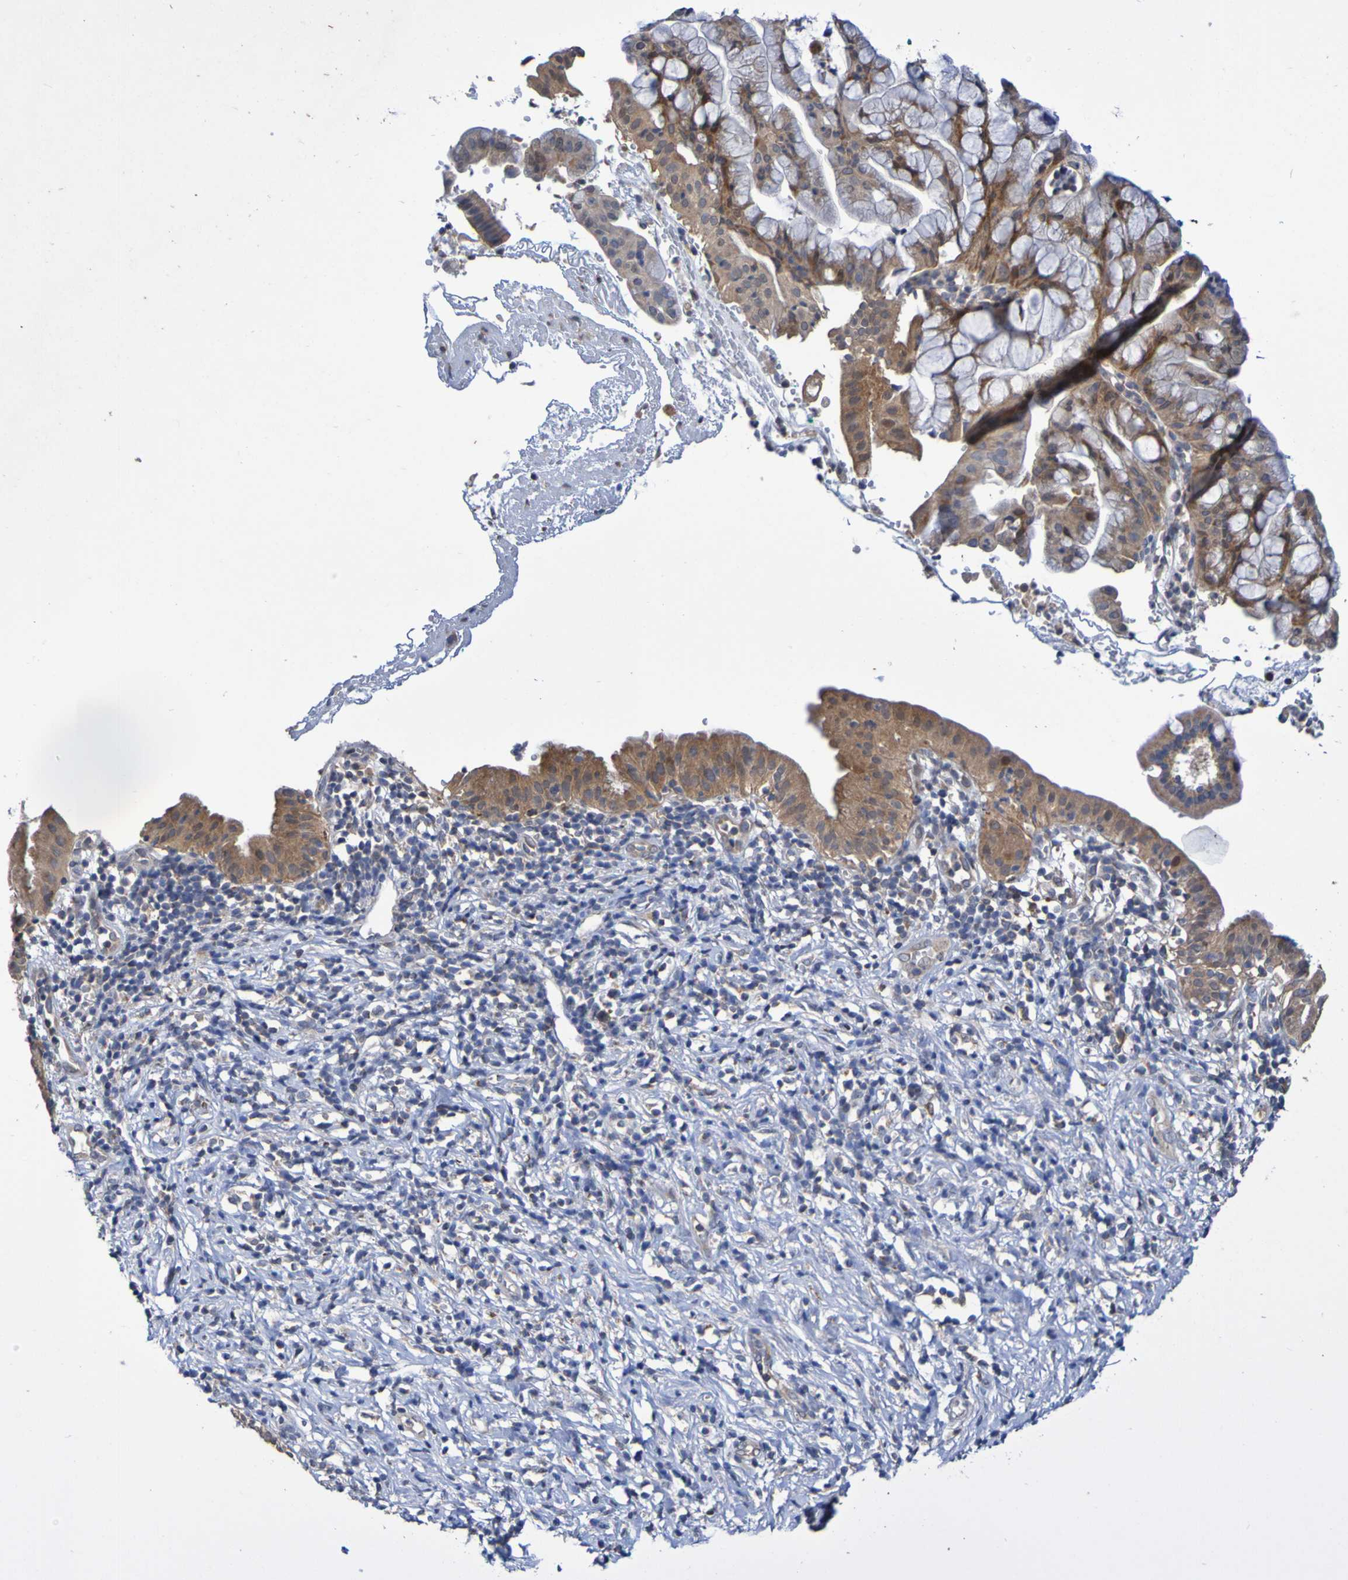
{"staining": {"intensity": "moderate", "quantity": "25%-75%", "location": "cytoplasmic/membranous"}, "tissue": "pancreatic cancer", "cell_type": "Tumor cells", "image_type": "cancer", "snomed": [{"axis": "morphology", "description": "Adenocarcinoma, NOS"}, {"axis": "morphology", "description": "Adenocarcinoma, metastatic, NOS"}, {"axis": "topography", "description": "Lymph node"}, {"axis": "topography", "description": "Pancreas"}, {"axis": "topography", "description": "Duodenum"}], "caption": "Moderate cytoplasmic/membranous positivity is identified in approximately 25%-75% of tumor cells in pancreatic adenocarcinoma.", "gene": "C3orf18", "patient": {"sex": "female", "age": 64}}